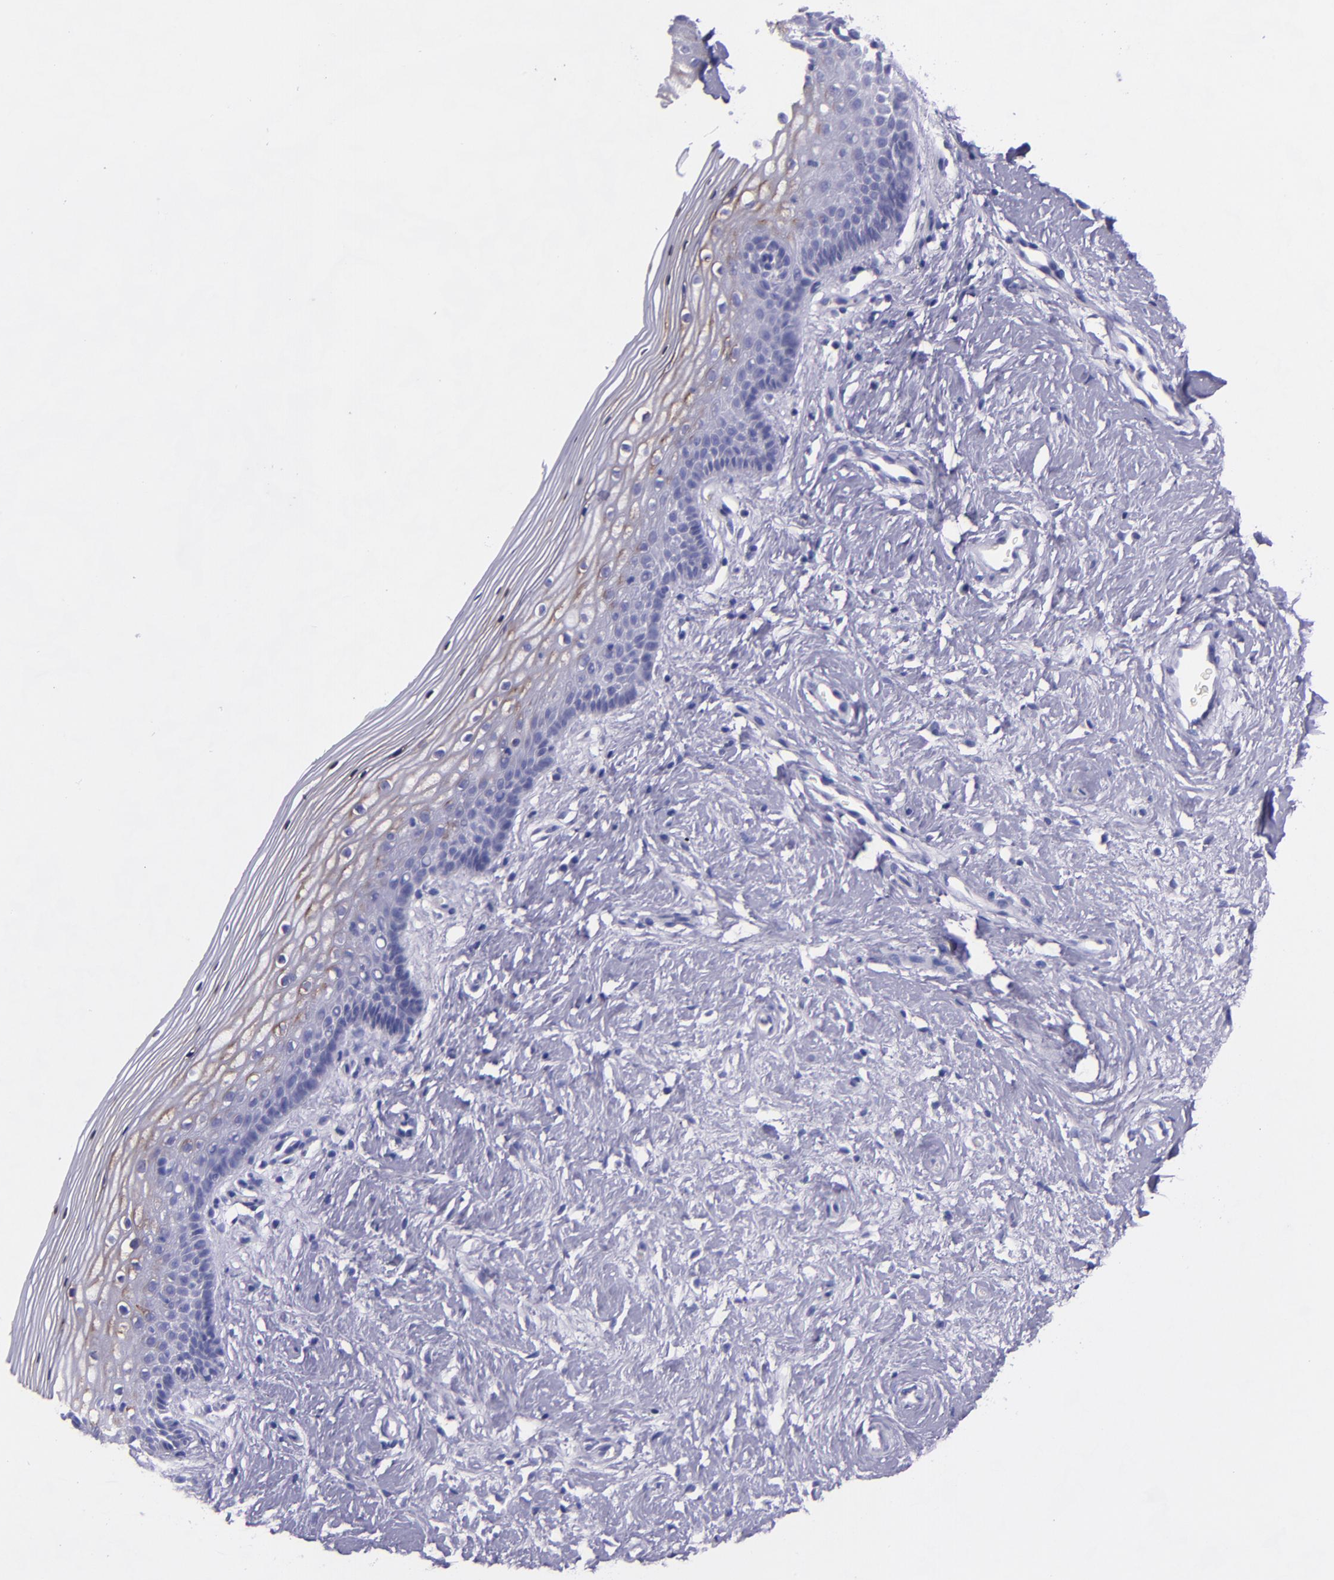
{"staining": {"intensity": "weak", "quantity": "<25%", "location": "cytoplasmic/membranous"}, "tissue": "vagina", "cell_type": "Squamous epithelial cells", "image_type": "normal", "snomed": [{"axis": "morphology", "description": "Normal tissue, NOS"}, {"axis": "topography", "description": "Vagina"}], "caption": "An immunohistochemistry (IHC) histopathology image of normal vagina is shown. There is no staining in squamous epithelial cells of vagina. The staining was performed using DAB to visualize the protein expression in brown, while the nuclei were stained in blue with hematoxylin (Magnification: 20x).", "gene": "SLPI", "patient": {"sex": "female", "age": 46}}